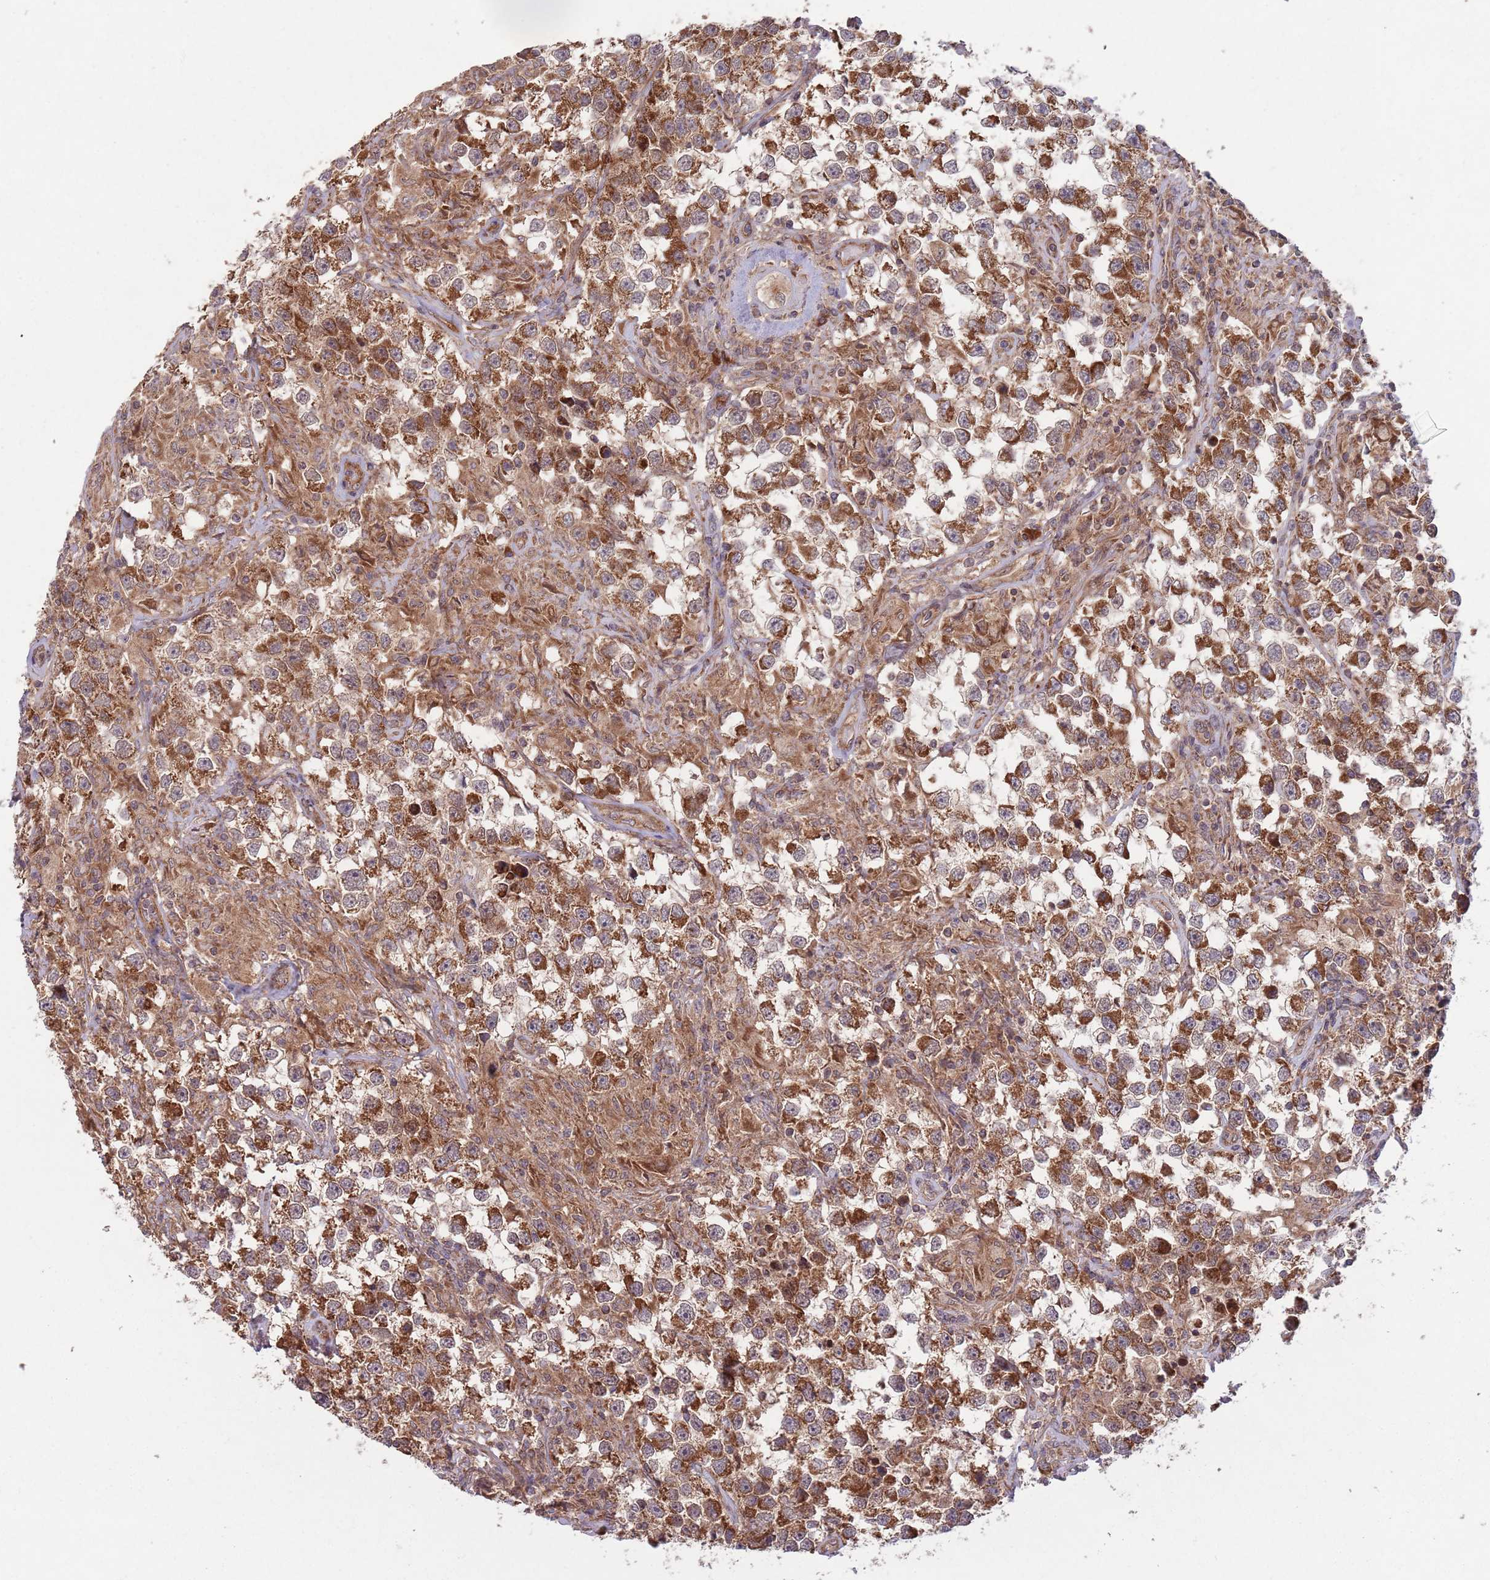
{"staining": {"intensity": "strong", "quantity": ">75%", "location": "cytoplasmic/membranous"}, "tissue": "testis cancer", "cell_type": "Tumor cells", "image_type": "cancer", "snomed": [{"axis": "morphology", "description": "Seminoma, NOS"}, {"axis": "topography", "description": "Testis"}], "caption": "Protein staining of testis seminoma tissue displays strong cytoplasmic/membranous positivity in approximately >75% of tumor cells. The staining was performed using DAB, with brown indicating positive protein expression. Nuclei are stained blue with hematoxylin.", "gene": "MFNG", "patient": {"sex": "male", "age": 46}}